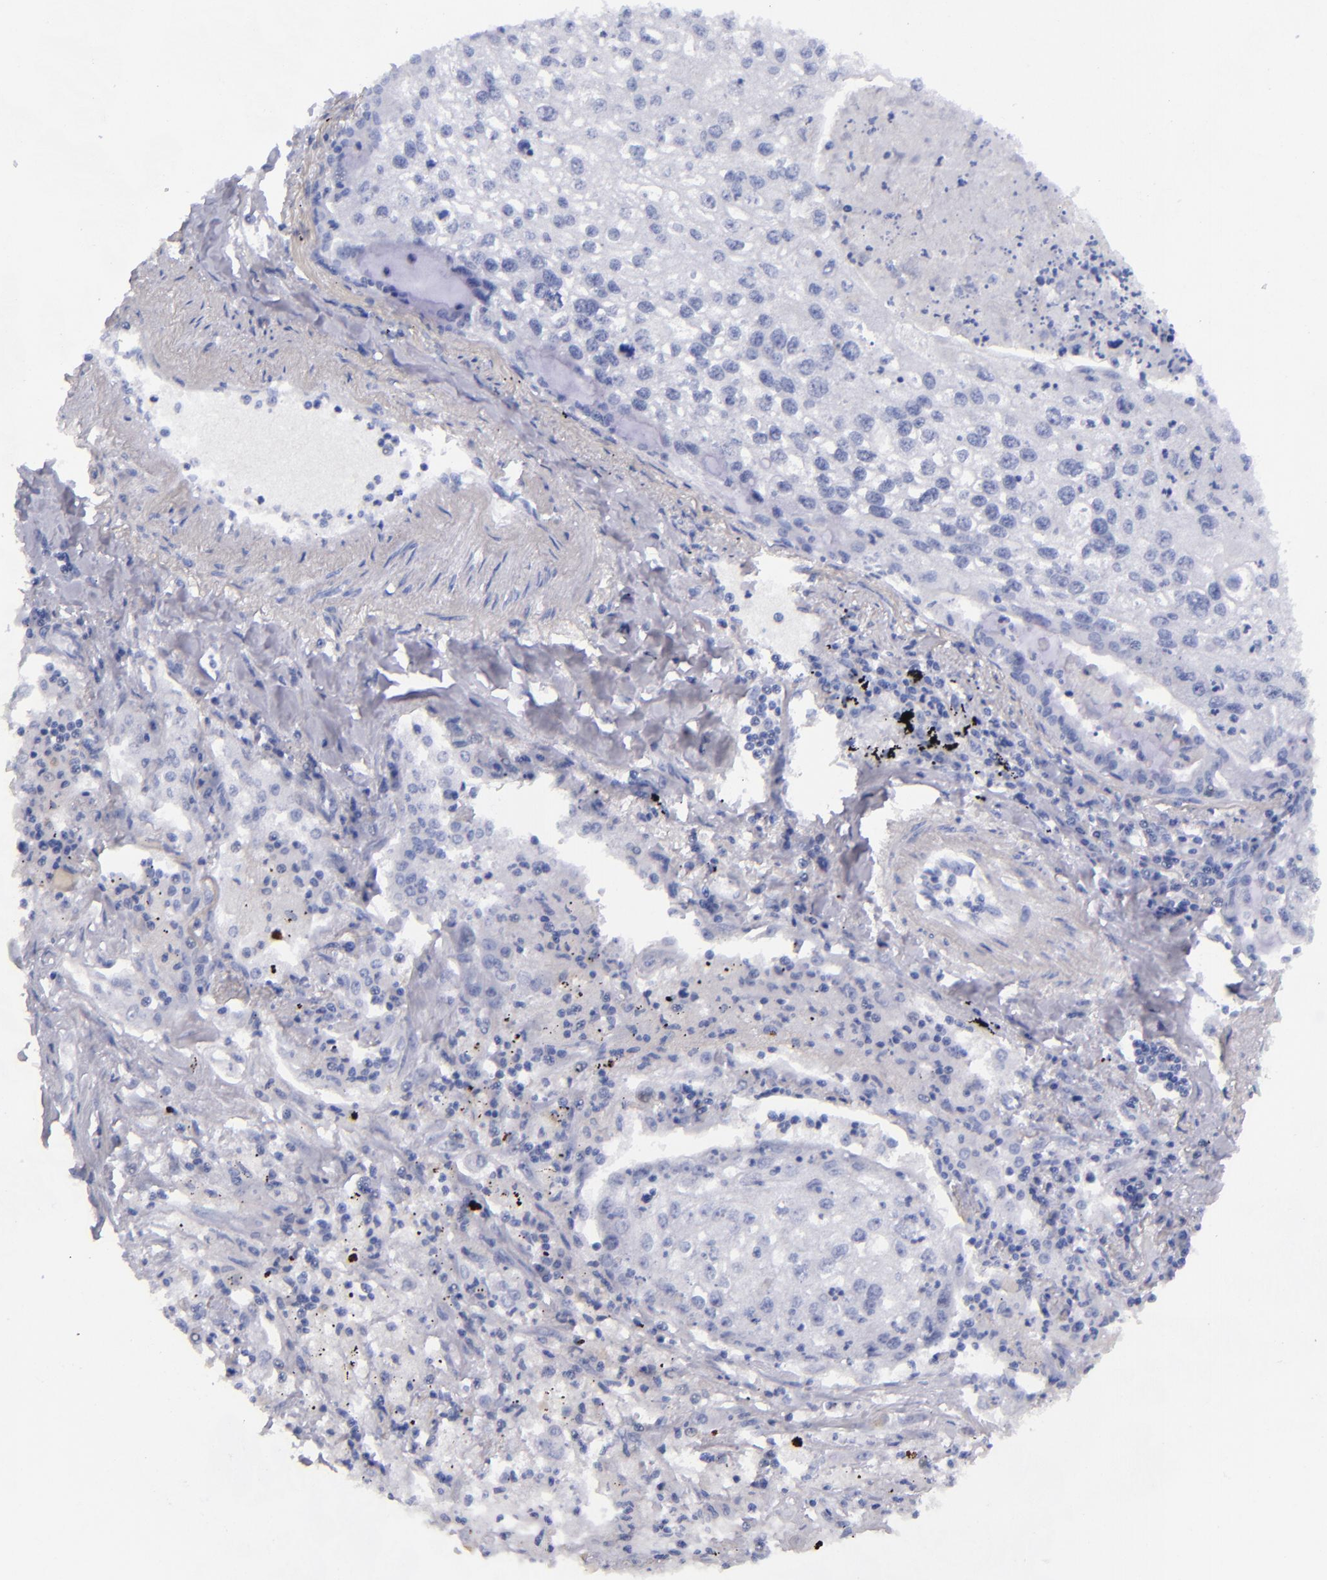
{"staining": {"intensity": "negative", "quantity": "none", "location": "none"}, "tissue": "lung cancer", "cell_type": "Tumor cells", "image_type": "cancer", "snomed": [{"axis": "morphology", "description": "Squamous cell carcinoma, NOS"}, {"axis": "topography", "description": "Lung"}], "caption": "A histopathology image of human squamous cell carcinoma (lung) is negative for staining in tumor cells. (Brightfield microscopy of DAB IHC at high magnification).", "gene": "MCM7", "patient": {"sex": "male", "age": 75}}